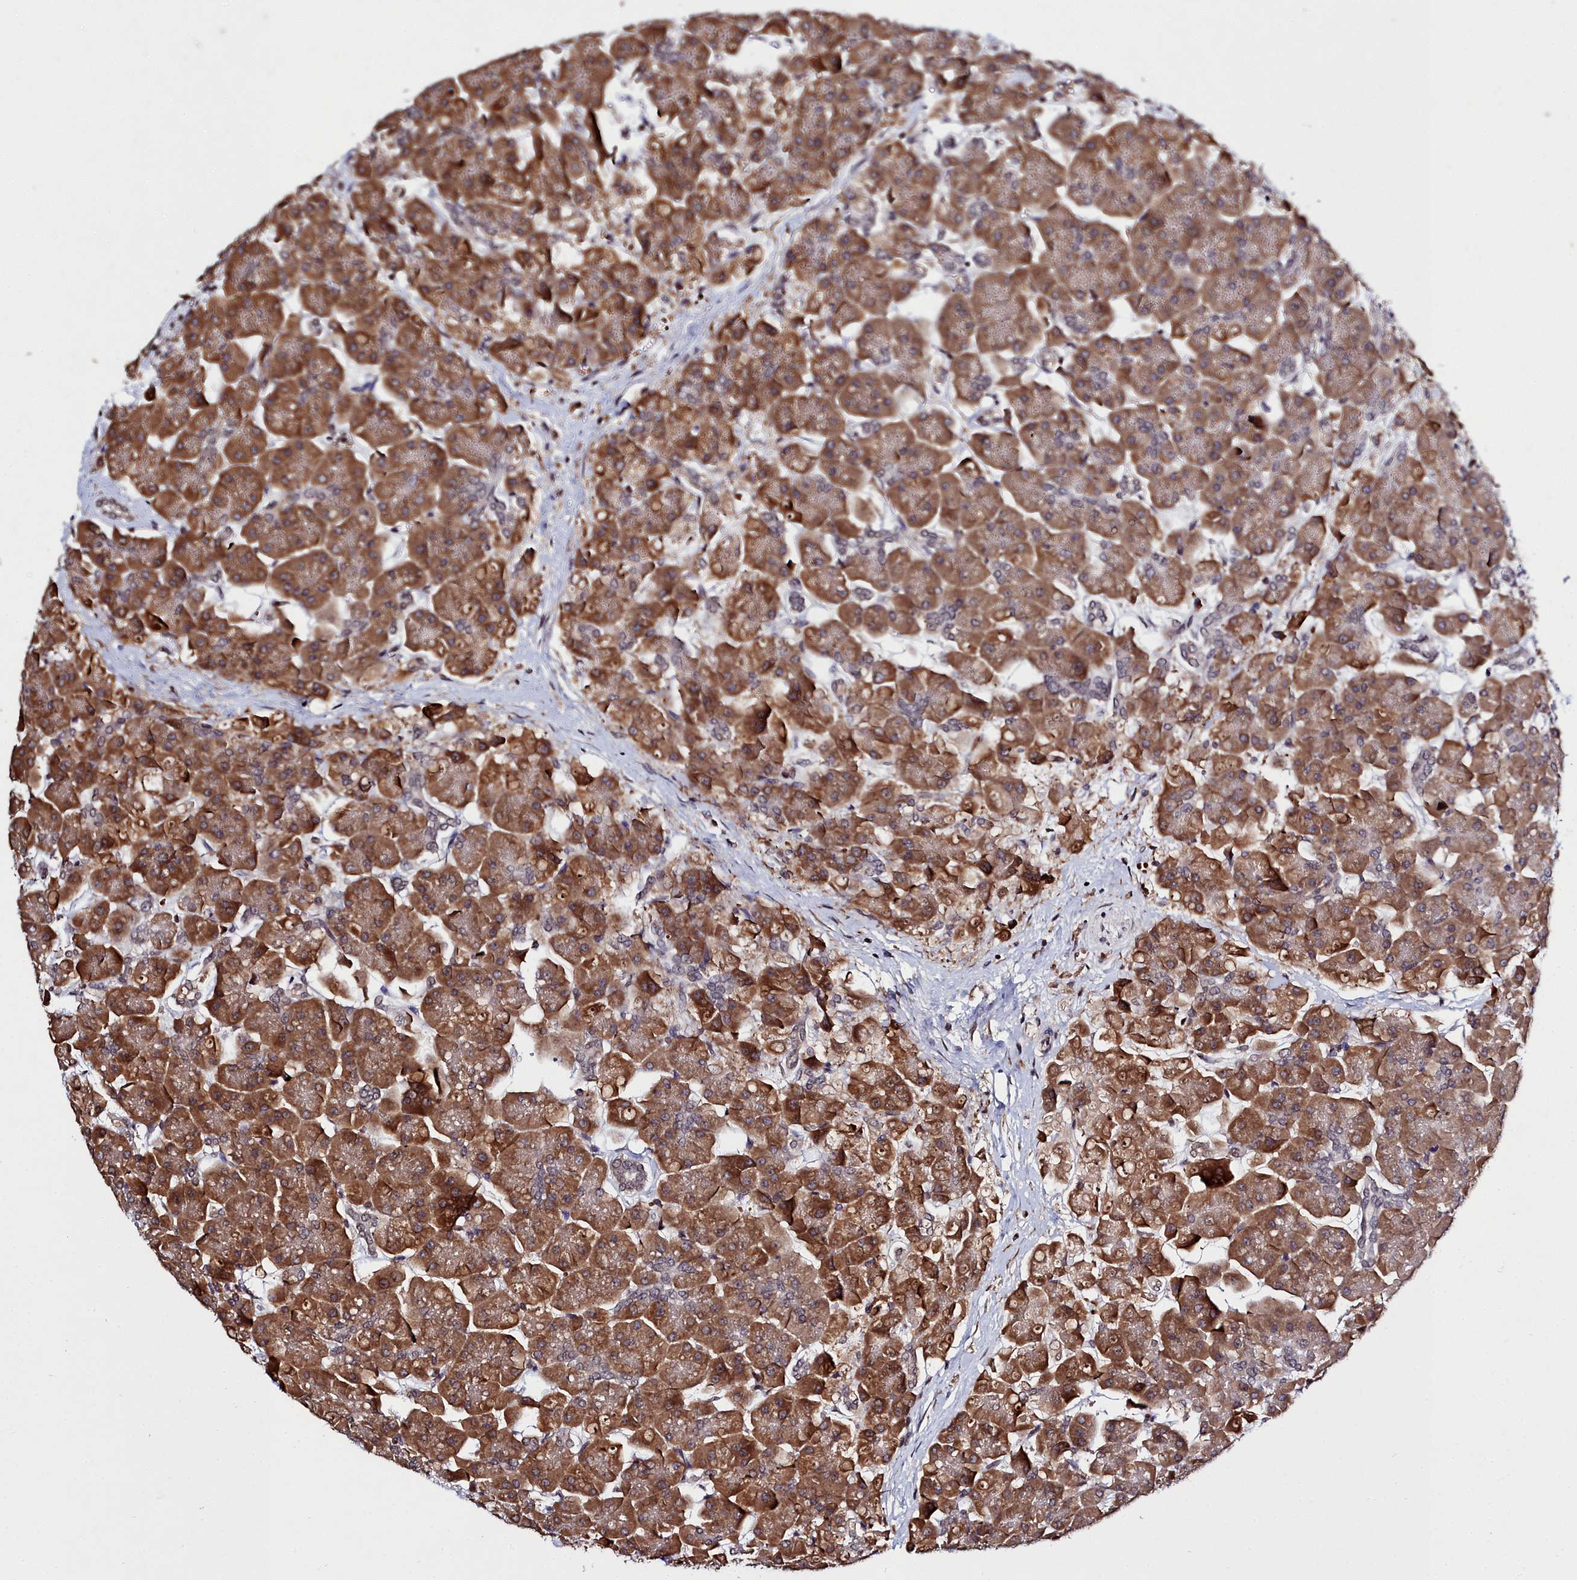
{"staining": {"intensity": "strong", "quantity": ">75%", "location": "cytoplasmic/membranous"}, "tissue": "pancreas", "cell_type": "Exocrine glandular cells", "image_type": "normal", "snomed": [{"axis": "morphology", "description": "Normal tissue, NOS"}, {"axis": "topography", "description": "Pancreas"}], "caption": "Pancreas stained for a protein (brown) demonstrates strong cytoplasmic/membranous positive expression in approximately >75% of exocrine glandular cells.", "gene": "FZD4", "patient": {"sex": "male", "age": 66}}